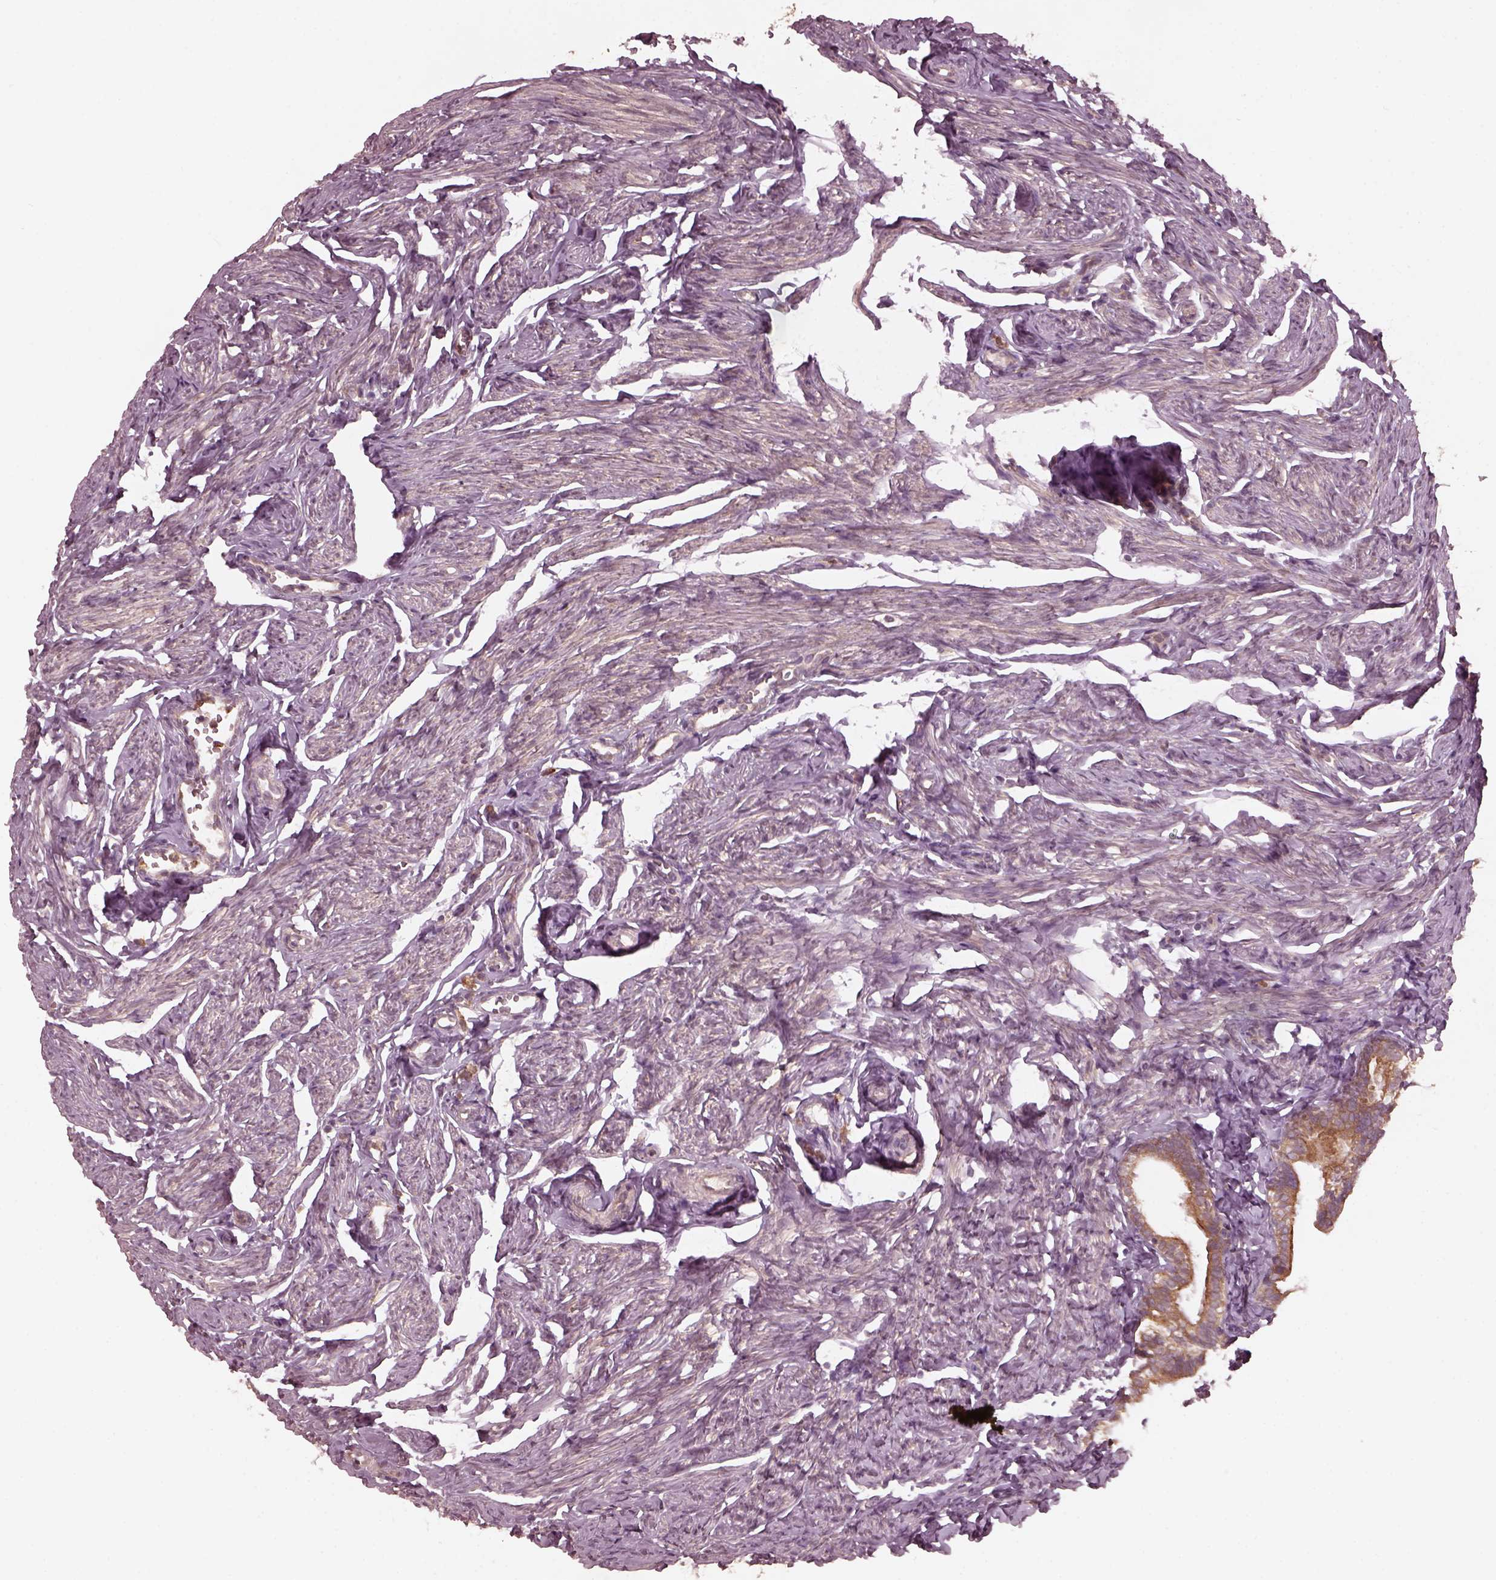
{"staining": {"intensity": "moderate", "quantity": ">75%", "location": "cytoplasmic/membranous"}, "tissue": "fallopian tube", "cell_type": "Glandular cells", "image_type": "normal", "snomed": [{"axis": "morphology", "description": "Normal tissue, NOS"}, {"axis": "topography", "description": "Fallopian tube"}], "caption": "Immunohistochemical staining of benign human fallopian tube reveals medium levels of moderate cytoplasmic/membranous staining in approximately >75% of glandular cells.", "gene": "FAF2", "patient": {"sex": "female", "age": 41}}